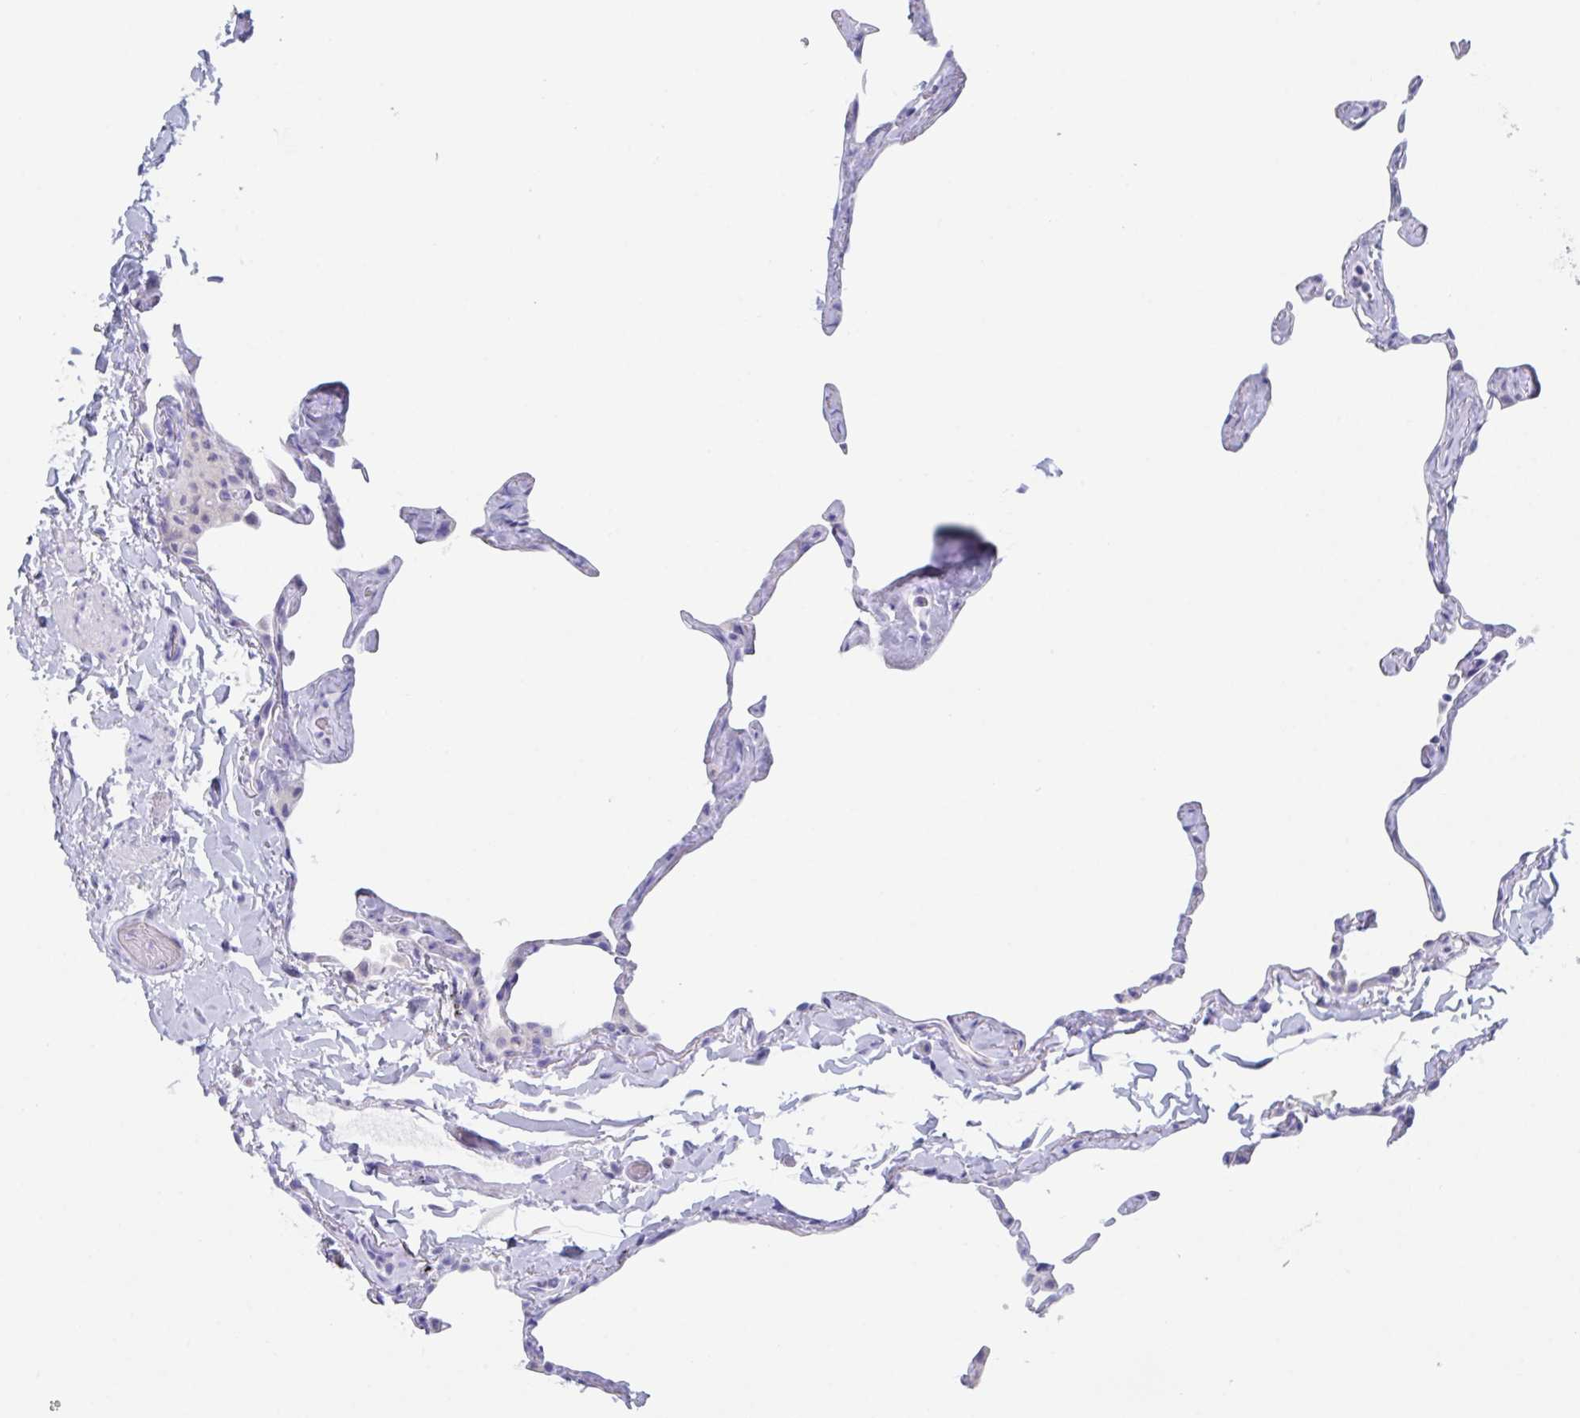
{"staining": {"intensity": "negative", "quantity": "none", "location": "none"}, "tissue": "lung", "cell_type": "Alveolar cells", "image_type": "normal", "snomed": [{"axis": "morphology", "description": "Normal tissue, NOS"}, {"axis": "topography", "description": "Lung"}], "caption": "A histopathology image of human lung is negative for staining in alveolar cells. Brightfield microscopy of IHC stained with DAB (3,3'-diaminobenzidine) (brown) and hematoxylin (blue), captured at high magnification.", "gene": "ZPBP", "patient": {"sex": "male", "age": 65}}